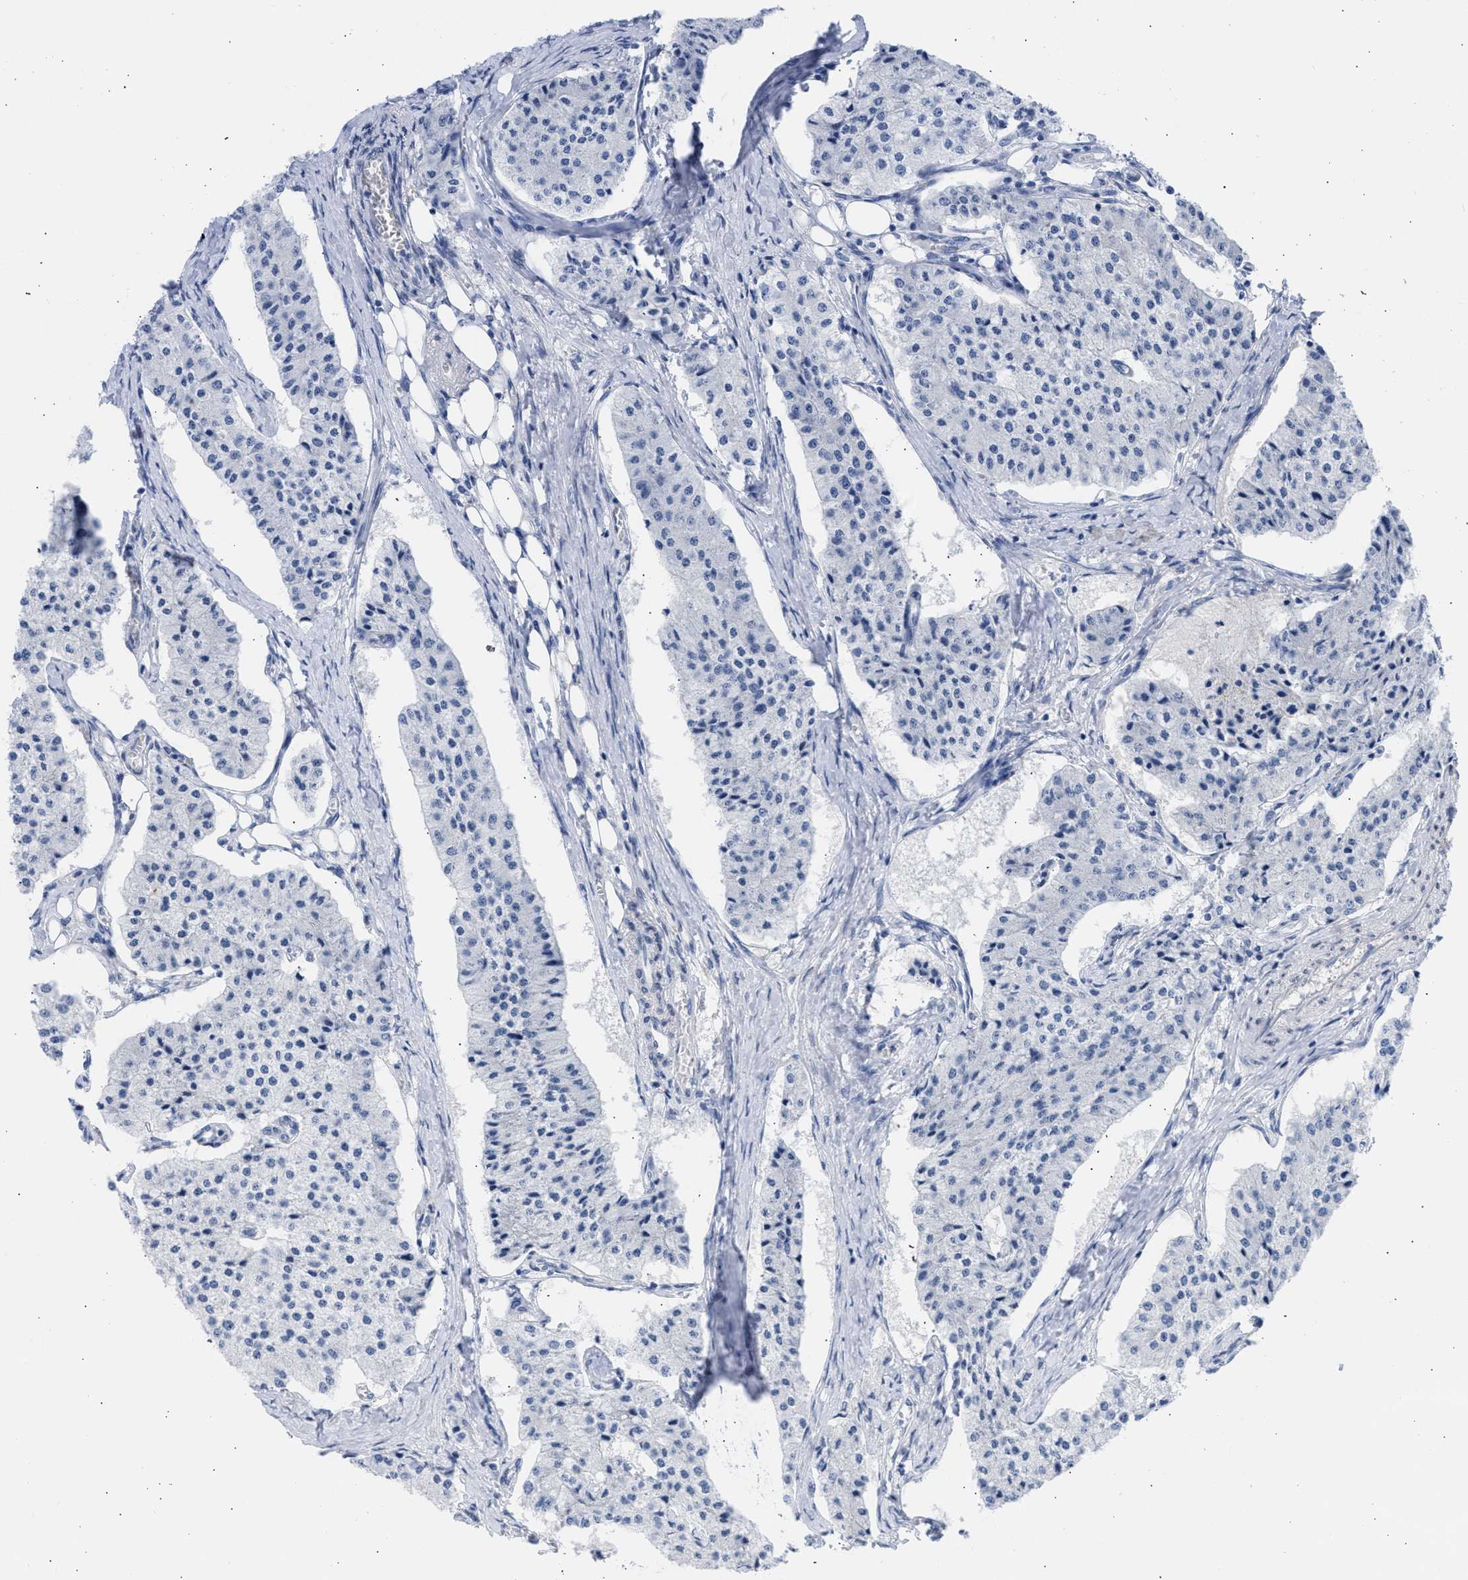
{"staining": {"intensity": "negative", "quantity": "none", "location": "none"}, "tissue": "carcinoid", "cell_type": "Tumor cells", "image_type": "cancer", "snomed": [{"axis": "morphology", "description": "Carcinoid, malignant, NOS"}, {"axis": "topography", "description": "Colon"}], "caption": "Carcinoid was stained to show a protein in brown. There is no significant expression in tumor cells. (IHC, brightfield microscopy, high magnification).", "gene": "RSPH1", "patient": {"sex": "female", "age": 52}}